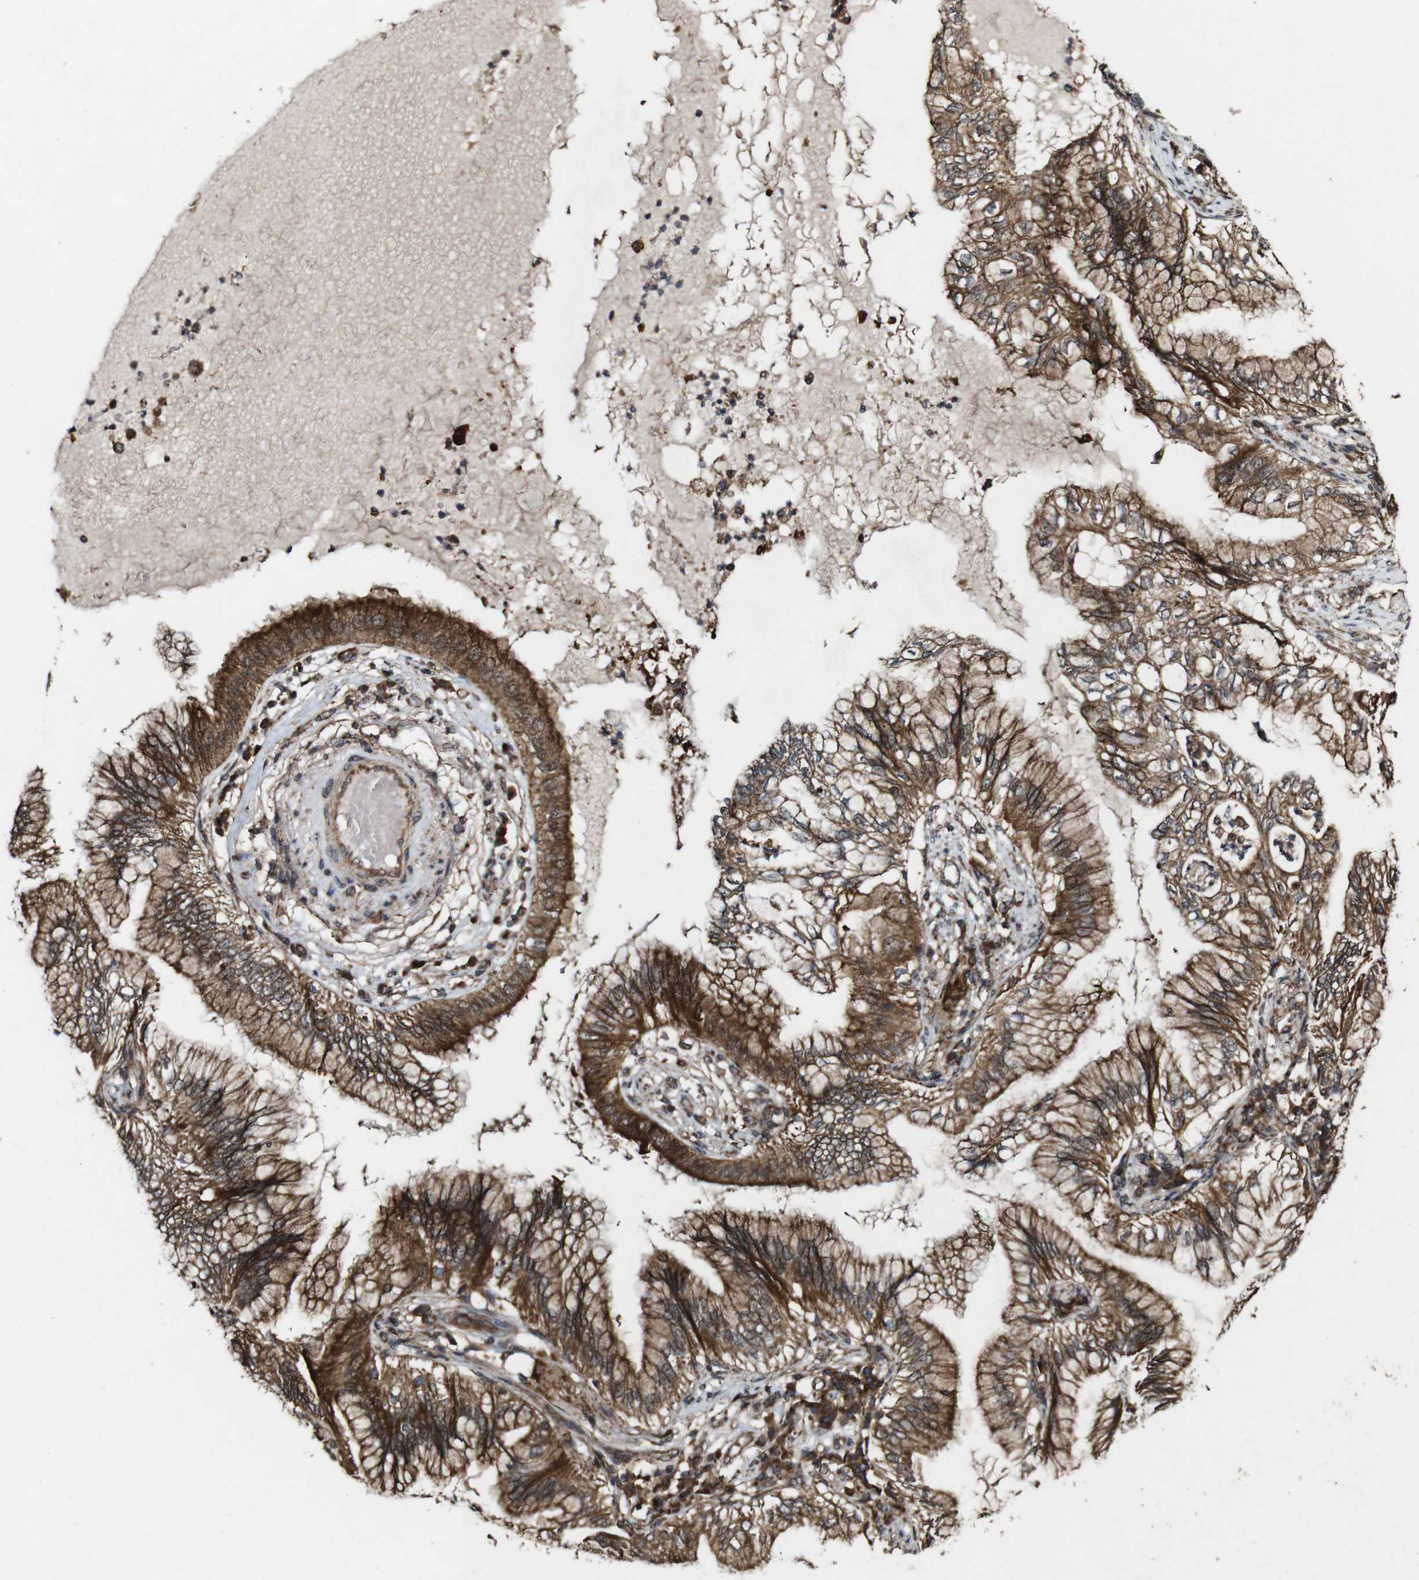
{"staining": {"intensity": "strong", "quantity": "25%-75%", "location": "cytoplasmic/membranous"}, "tissue": "lung cancer", "cell_type": "Tumor cells", "image_type": "cancer", "snomed": [{"axis": "morphology", "description": "Adenocarcinoma, NOS"}, {"axis": "topography", "description": "Lung"}], "caption": "The histopathology image demonstrates a brown stain indicating the presence of a protein in the cytoplasmic/membranous of tumor cells in adenocarcinoma (lung).", "gene": "BTN3A3", "patient": {"sex": "male", "age": 64}}